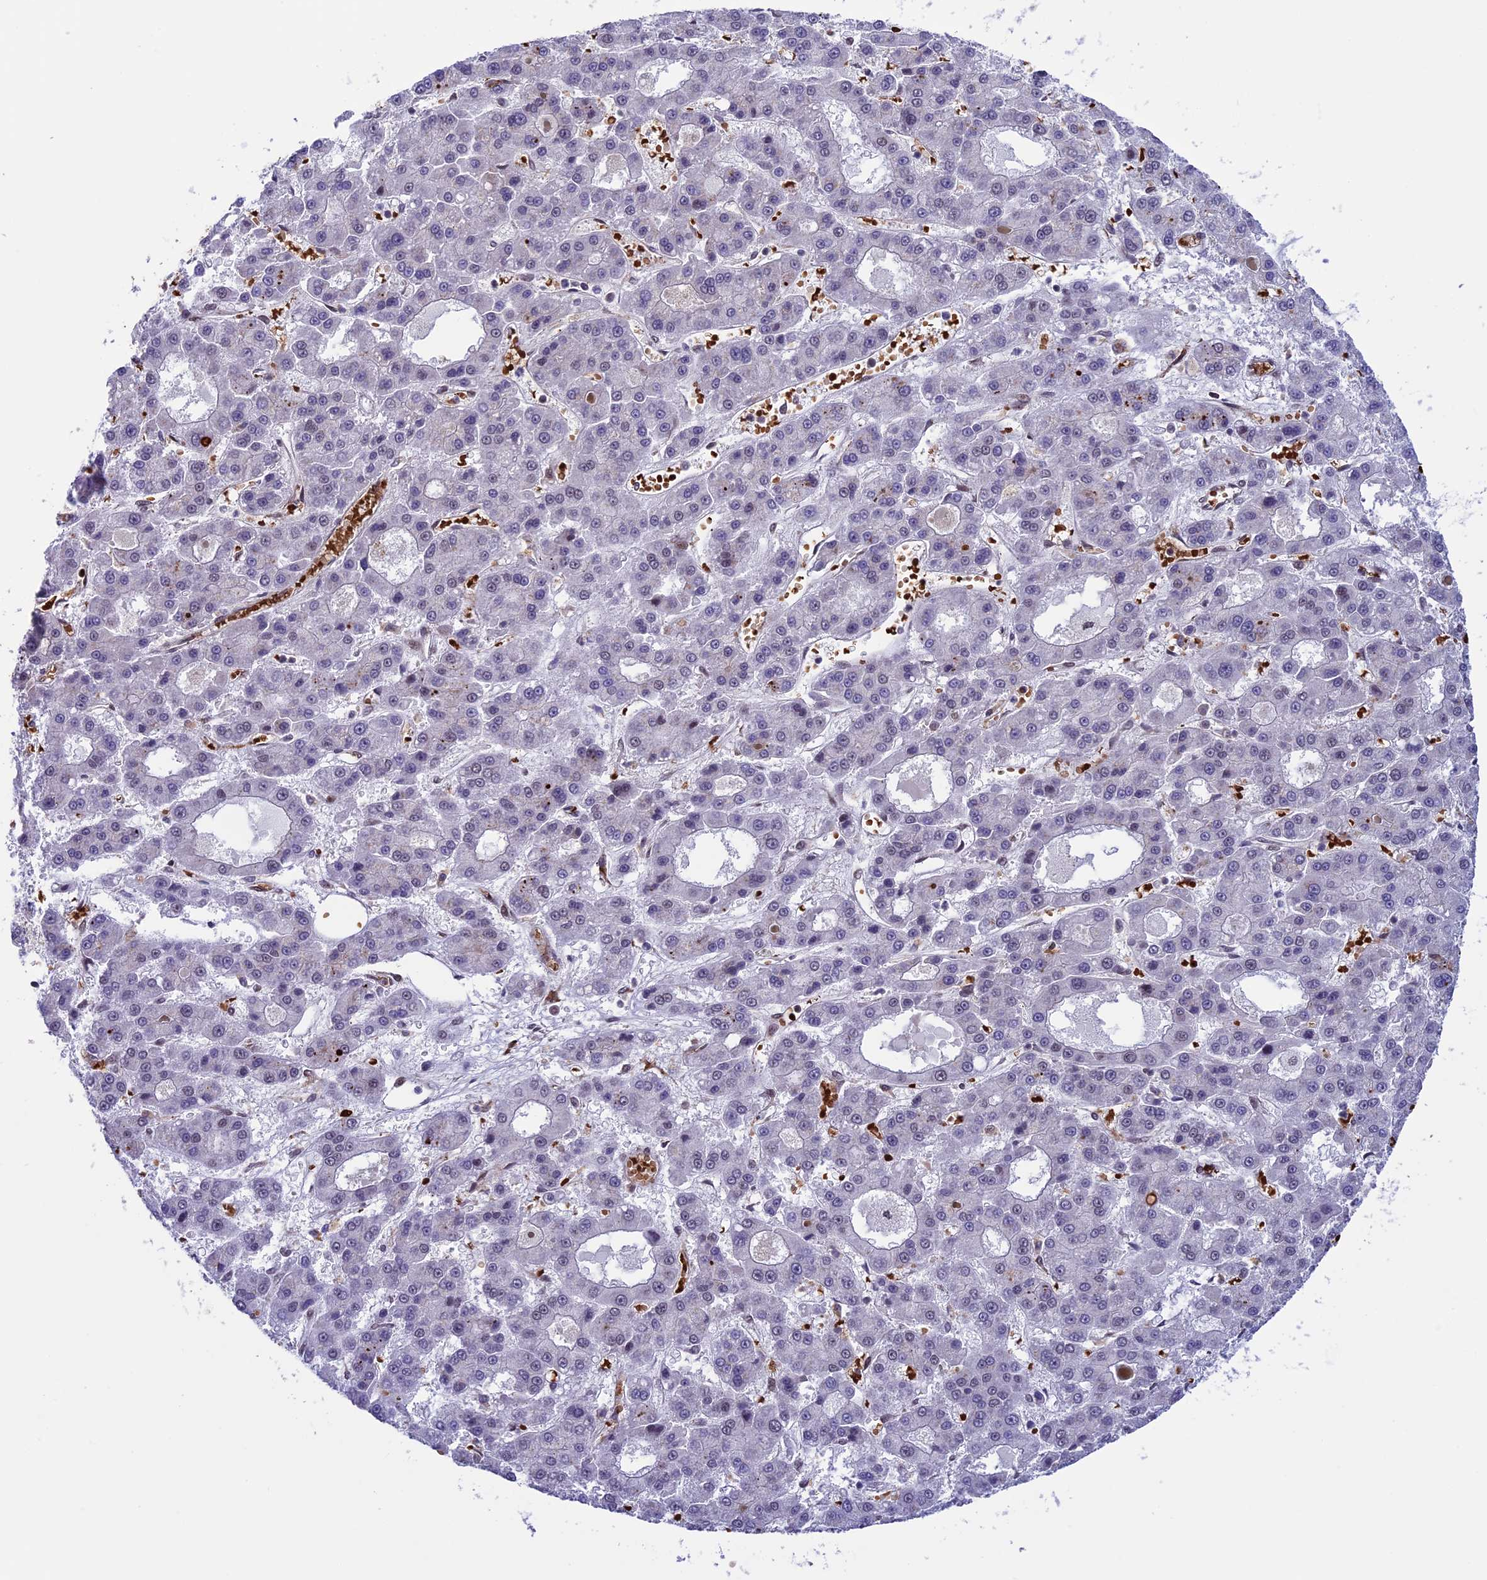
{"staining": {"intensity": "negative", "quantity": "none", "location": "none"}, "tissue": "liver cancer", "cell_type": "Tumor cells", "image_type": "cancer", "snomed": [{"axis": "morphology", "description": "Carcinoma, Hepatocellular, NOS"}, {"axis": "topography", "description": "Liver"}], "caption": "The photomicrograph exhibits no staining of tumor cells in hepatocellular carcinoma (liver).", "gene": "MPHOSPH8", "patient": {"sex": "male", "age": 70}}